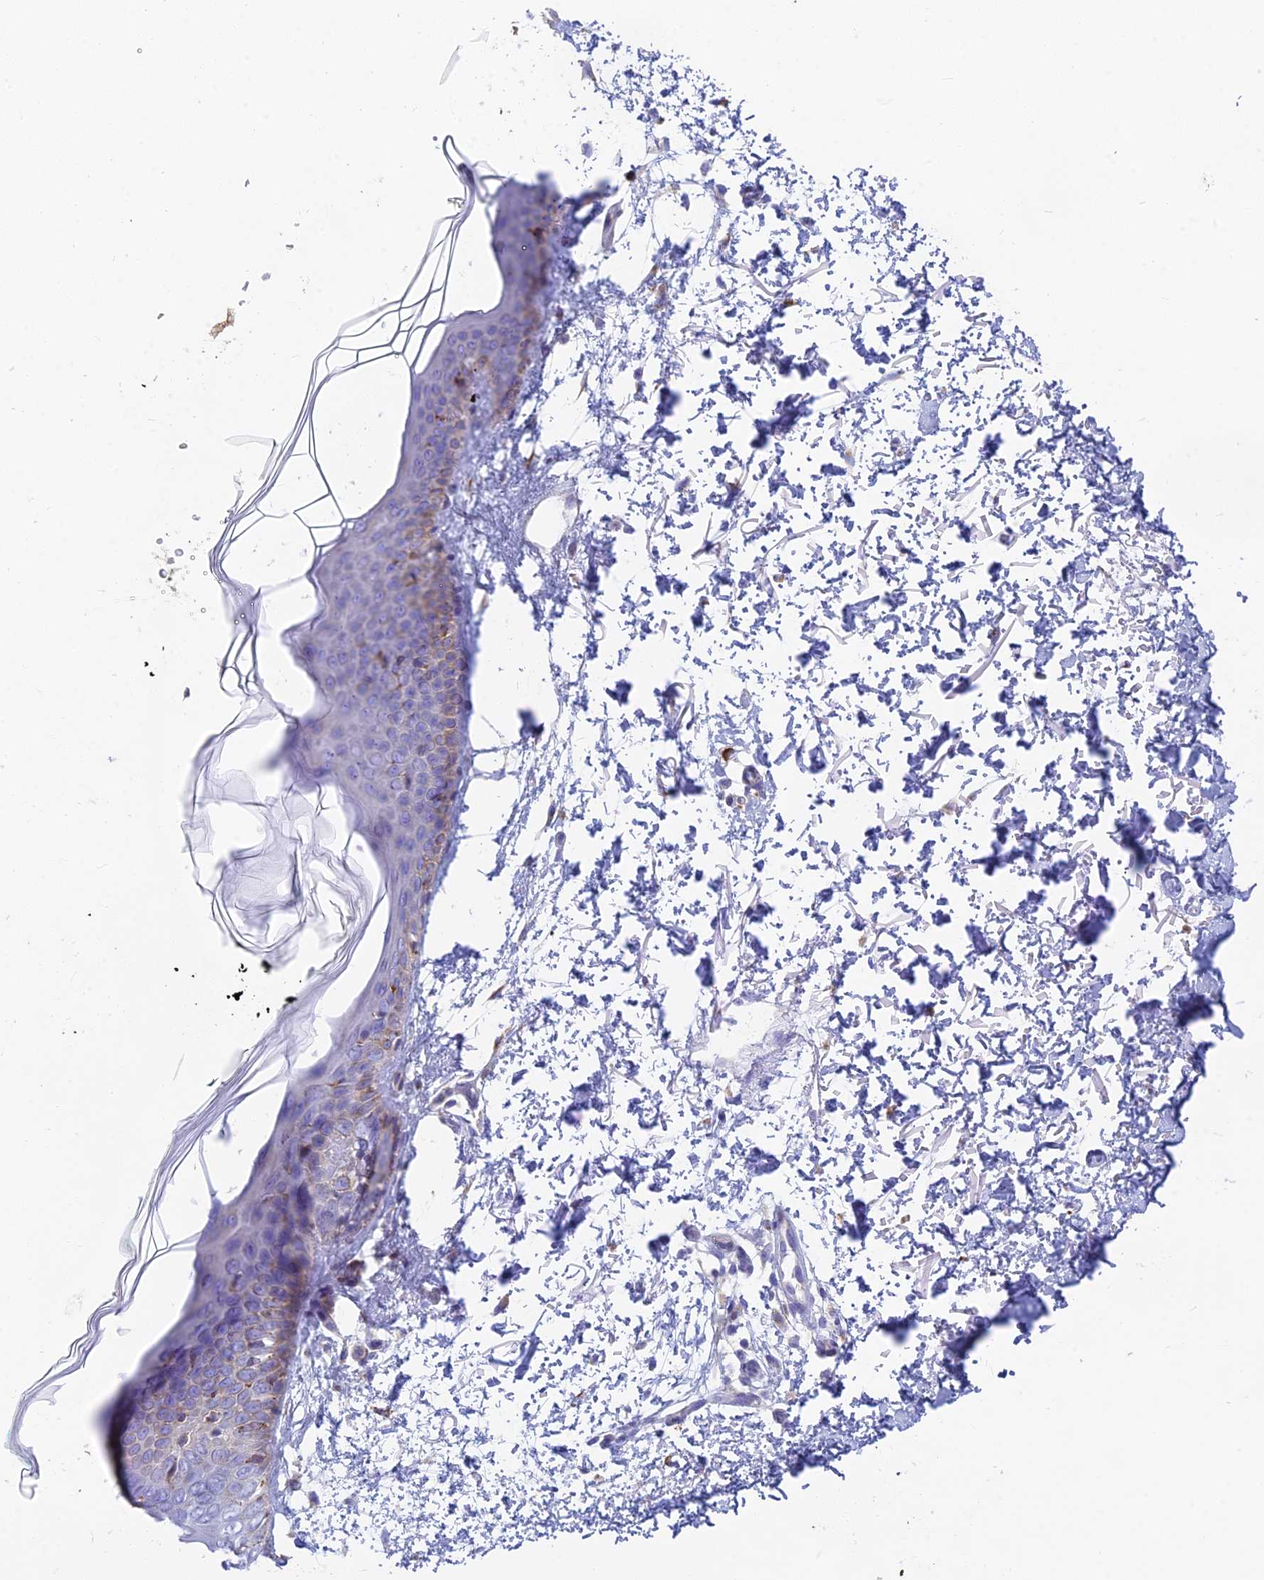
{"staining": {"intensity": "negative", "quantity": "none", "location": "none"}, "tissue": "skin", "cell_type": "Fibroblasts", "image_type": "normal", "snomed": [{"axis": "morphology", "description": "Normal tissue, NOS"}, {"axis": "topography", "description": "Skin"}], "caption": "Protein analysis of unremarkable skin exhibits no significant staining in fibroblasts.", "gene": "WDR35", "patient": {"sex": "male", "age": 66}}